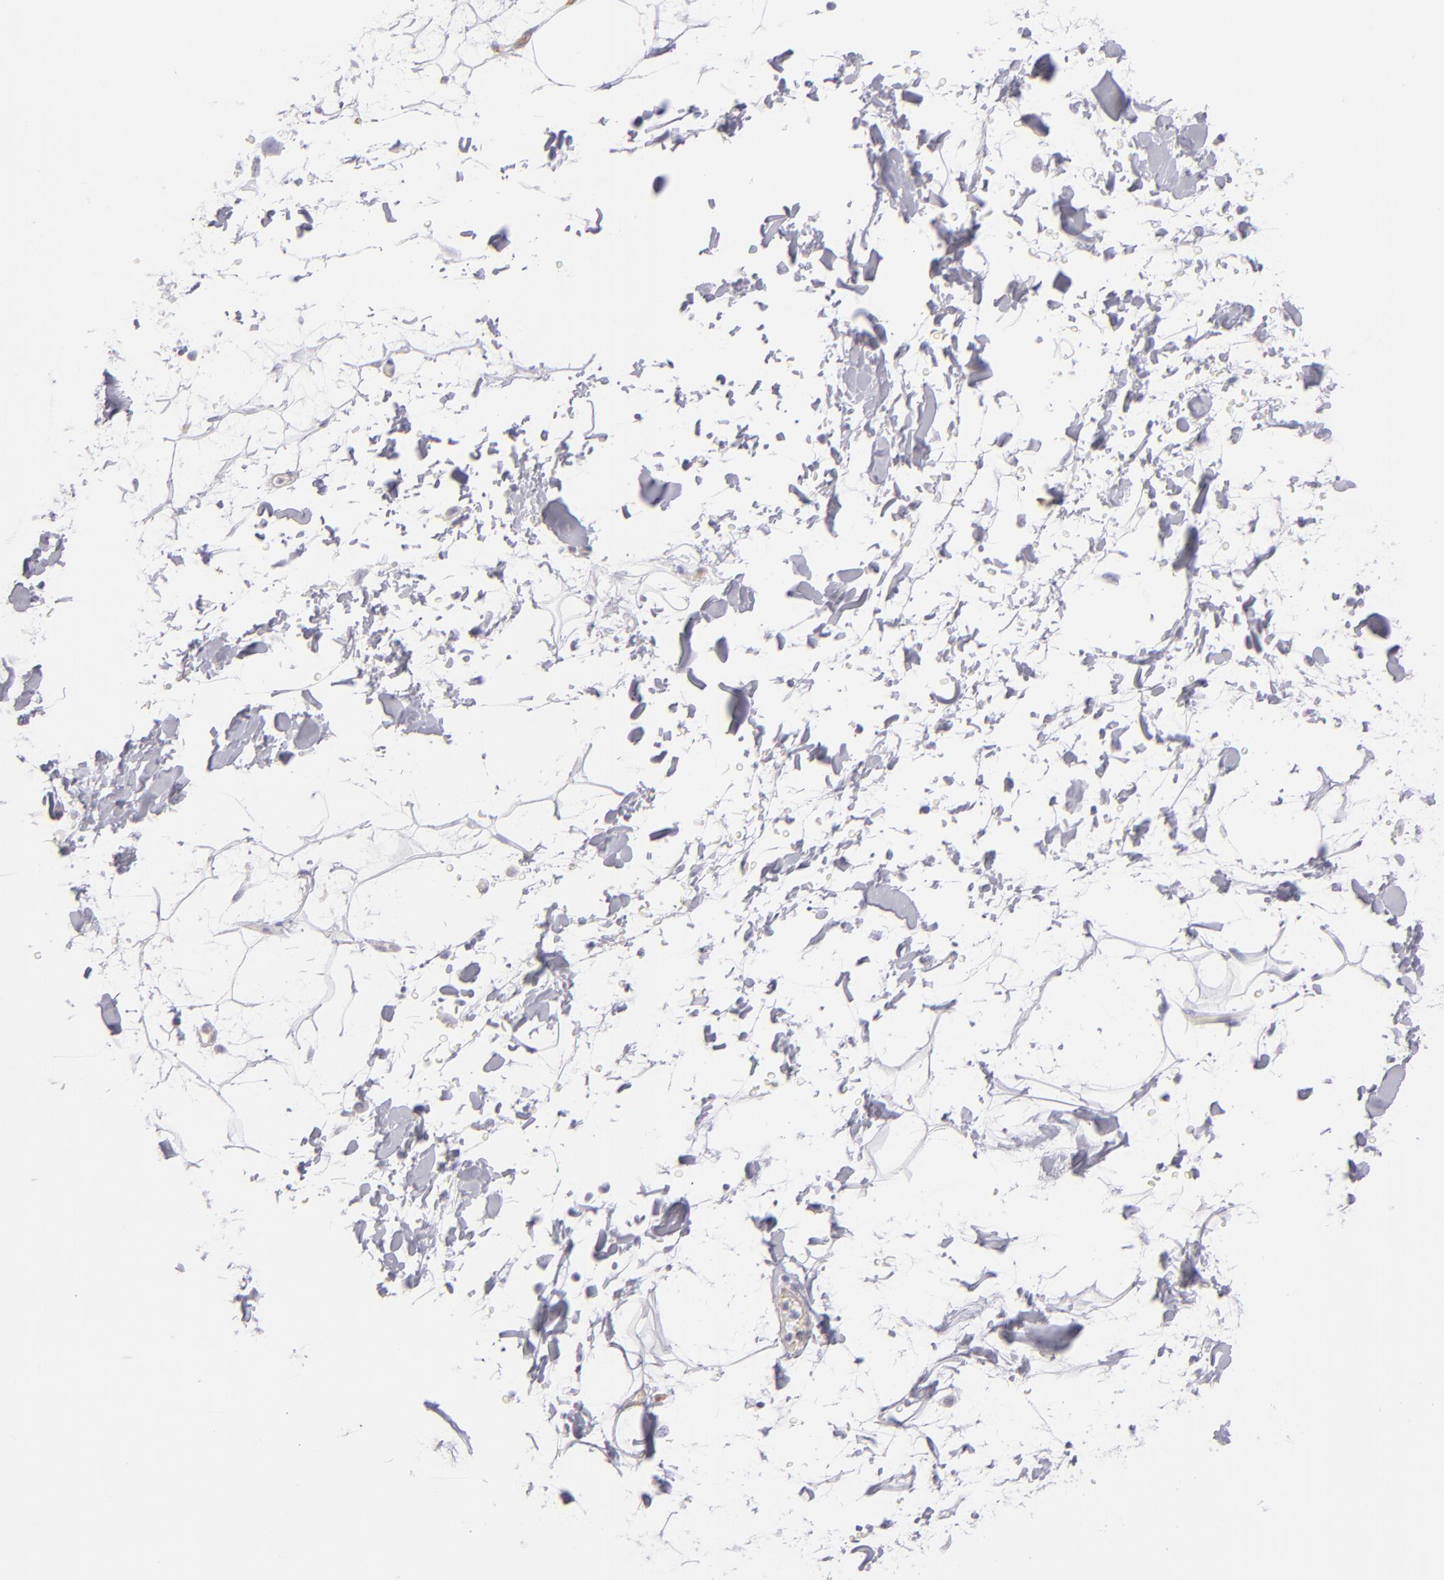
{"staining": {"intensity": "negative", "quantity": "none", "location": "none"}, "tissue": "adipose tissue", "cell_type": "Adipocytes", "image_type": "normal", "snomed": [{"axis": "morphology", "description": "Normal tissue, NOS"}, {"axis": "topography", "description": "Soft tissue"}], "caption": "The immunohistochemistry histopathology image has no significant positivity in adipocytes of adipose tissue. (IHC, brightfield microscopy, high magnification).", "gene": "THBD", "patient": {"sex": "male", "age": 72}}